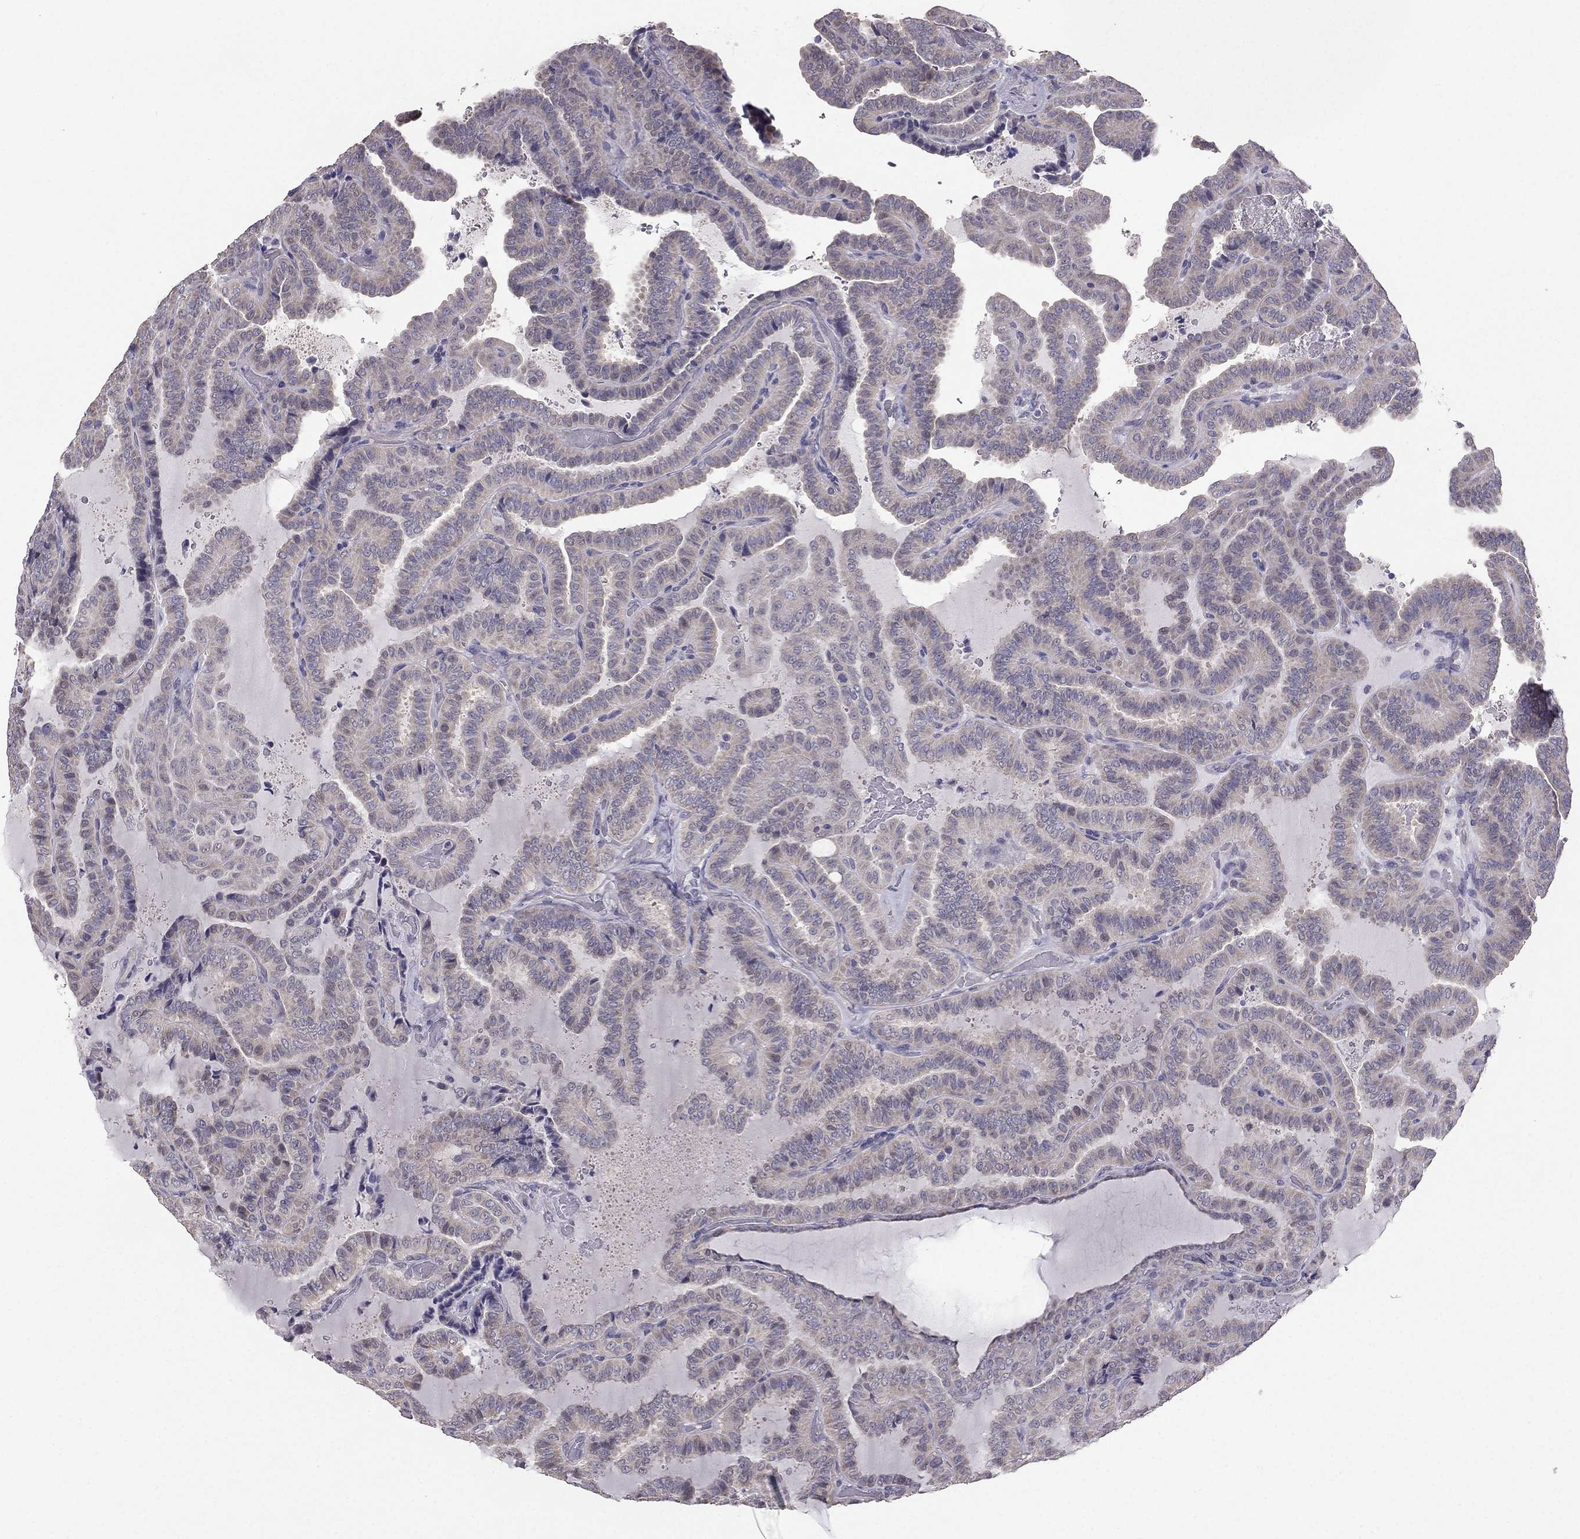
{"staining": {"intensity": "negative", "quantity": "none", "location": "none"}, "tissue": "thyroid cancer", "cell_type": "Tumor cells", "image_type": "cancer", "snomed": [{"axis": "morphology", "description": "Papillary adenocarcinoma, NOS"}, {"axis": "topography", "description": "Thyroid gland"}], "caption": "Papillary adenocarcinoma (thyroid) was stained to show a protein in brown. There is no significant expression in tumor cells. (Immunohistochemistry (ihc), brightfield microscopy, high magnification).", "gene": "HSFX1", "patient": {"sex": "female", "age": 39}}